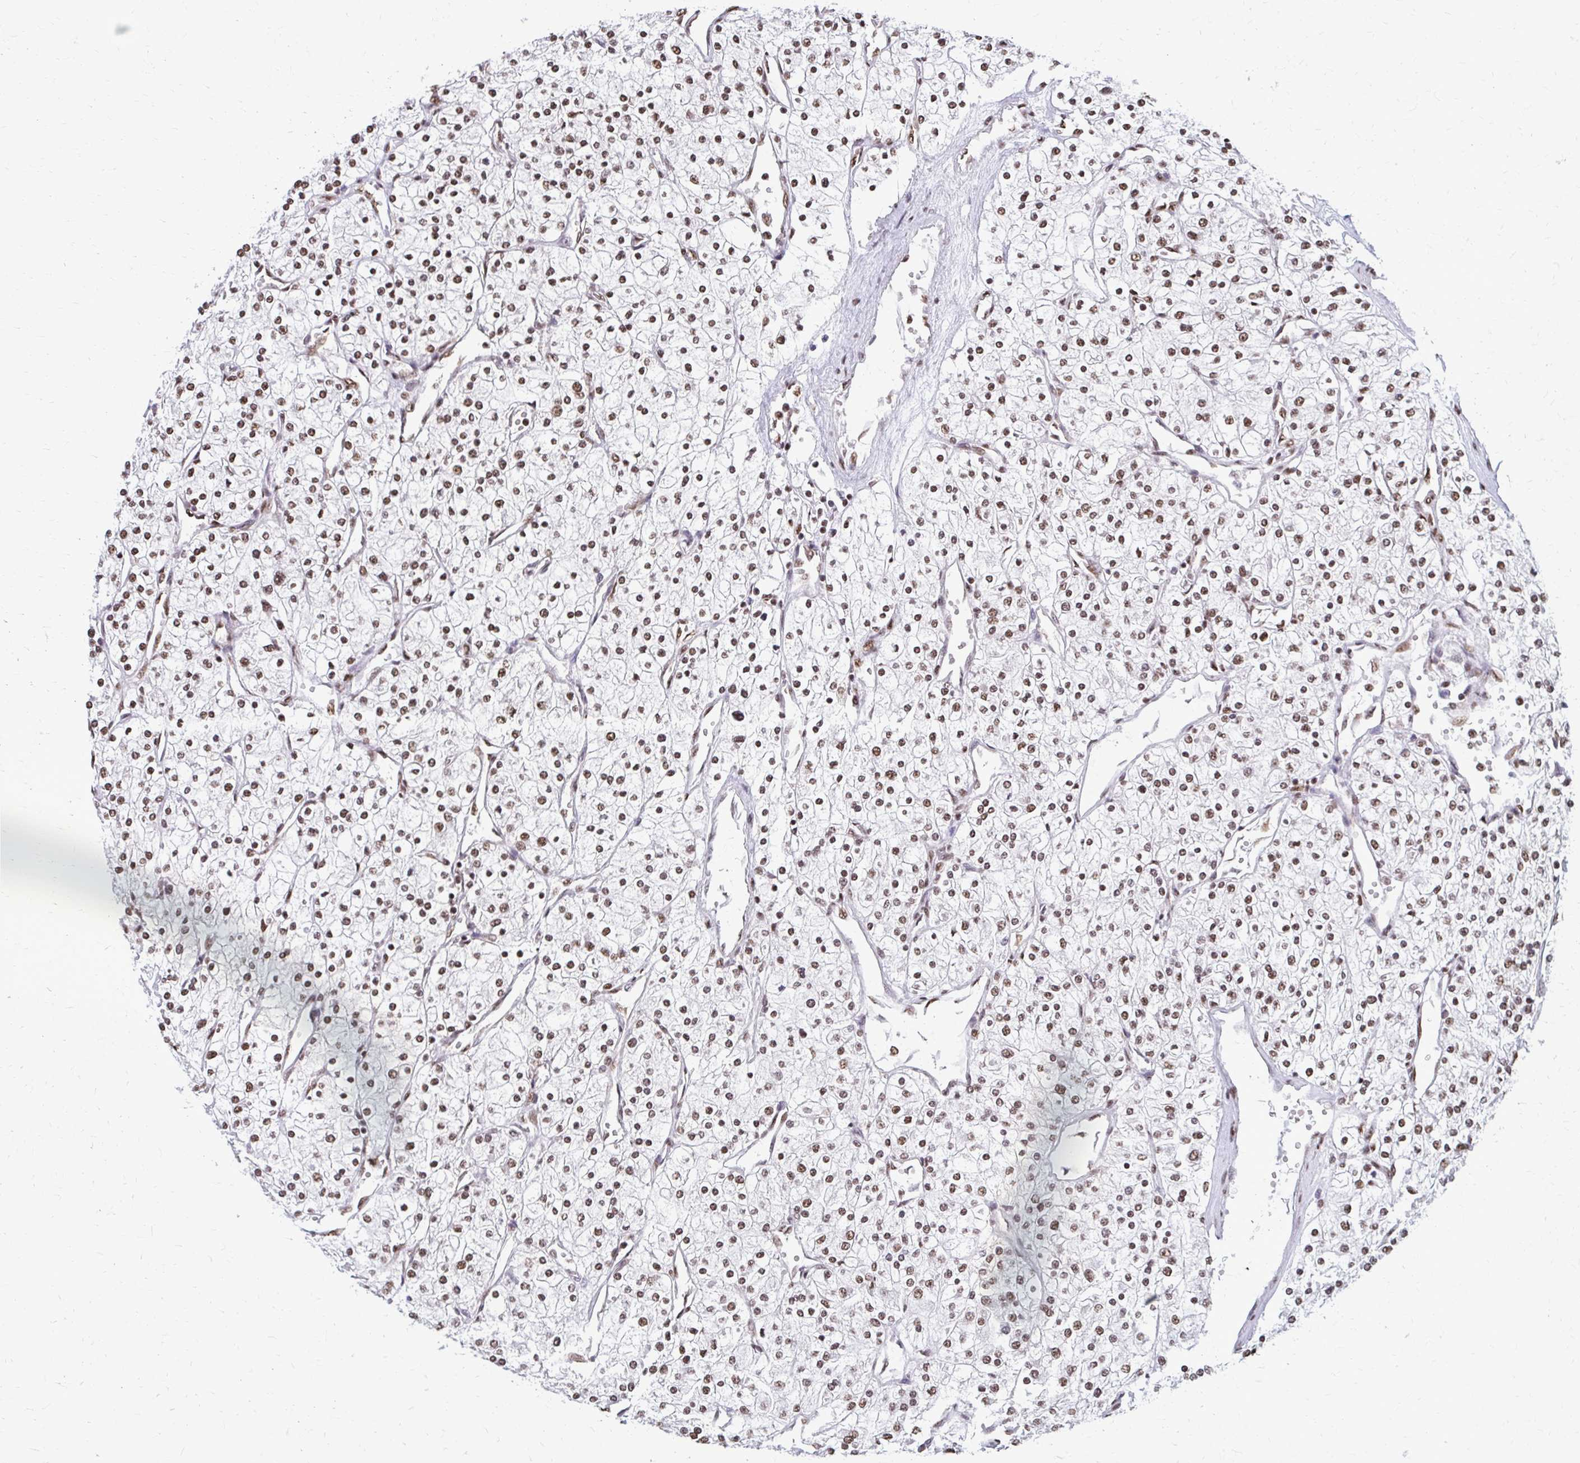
{"staining": {"intensity": "moderate", "quantity": ">75%", "location": "nuclear"}, "tissue": "renal cancer", "cell_type": "Tumor cells", "image_type": "cancer", "snomed": [{"axis": "morphology", "description": "Adenocarcinoma, NOS"}, {"axis": "topography", "description": "Kidney"}], "caption": "Human adenocarcinoma (renal) stained with a protein marker exhibits moderate staining in tumor cells.", "gene": "SNRPA", "patient": {"sex": "male", "age": 80}}